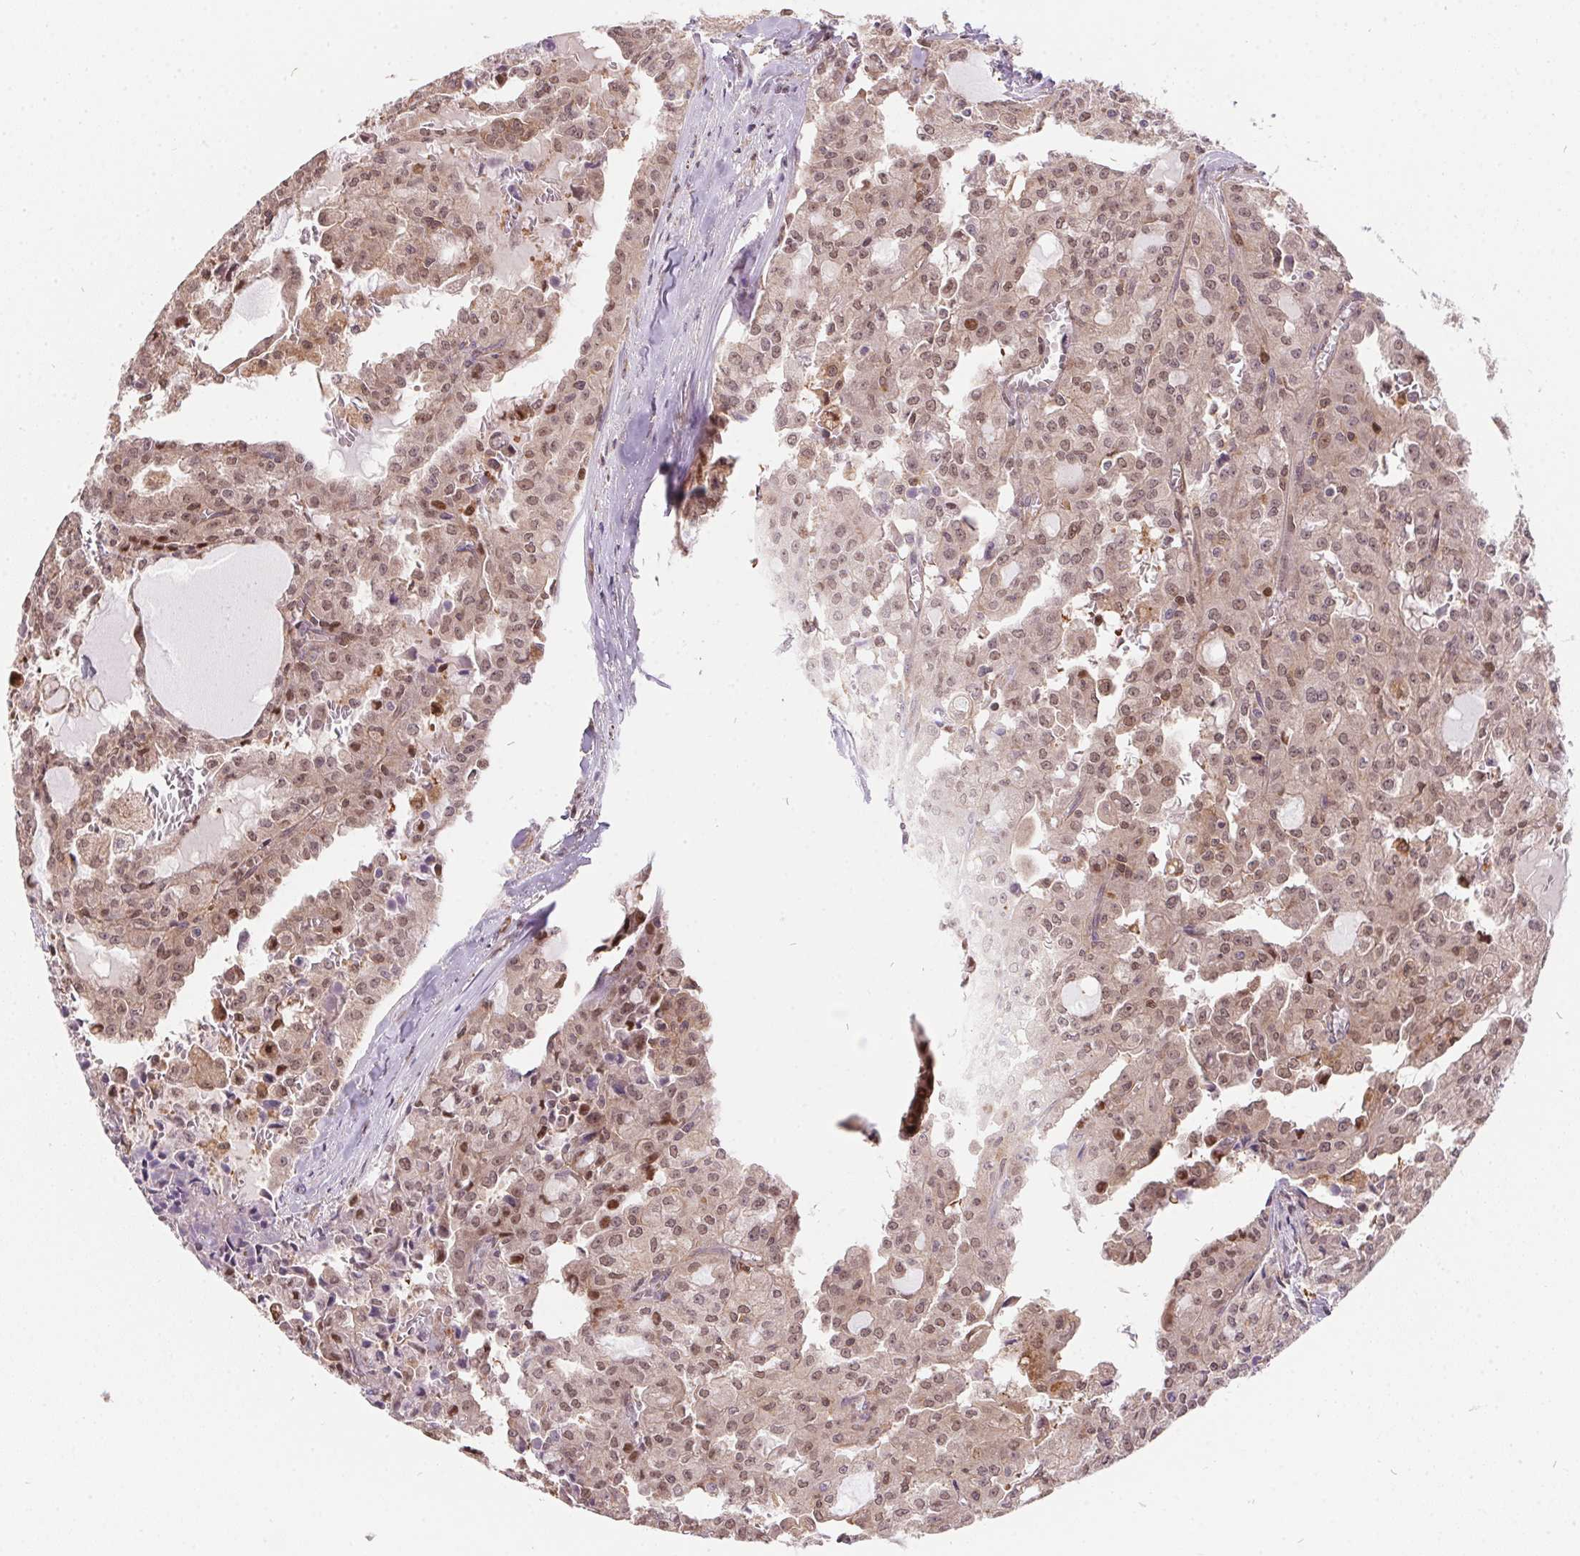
{"staining": {"intensity": "weak", "quantity": ">75%", "location": "nuclear"}, "tissue": "head and neck cancer", "cell_type": "Tumor cells", "image_type": "cancer", "snomed": [{"axis": "morphology", "description": "Adenocarcinoma, NOS"}, {"axis": "topography", "description": "Head-Neck"}], "caption": "Head and neck adenocarcinoma stained for a protein shows weak nuclear positivity in tumor cells. (Brightfield microscopy of DAB IHC at high magnification).", "gene": "NUDT16", "patient": {"sex": "male", "age": 64}}